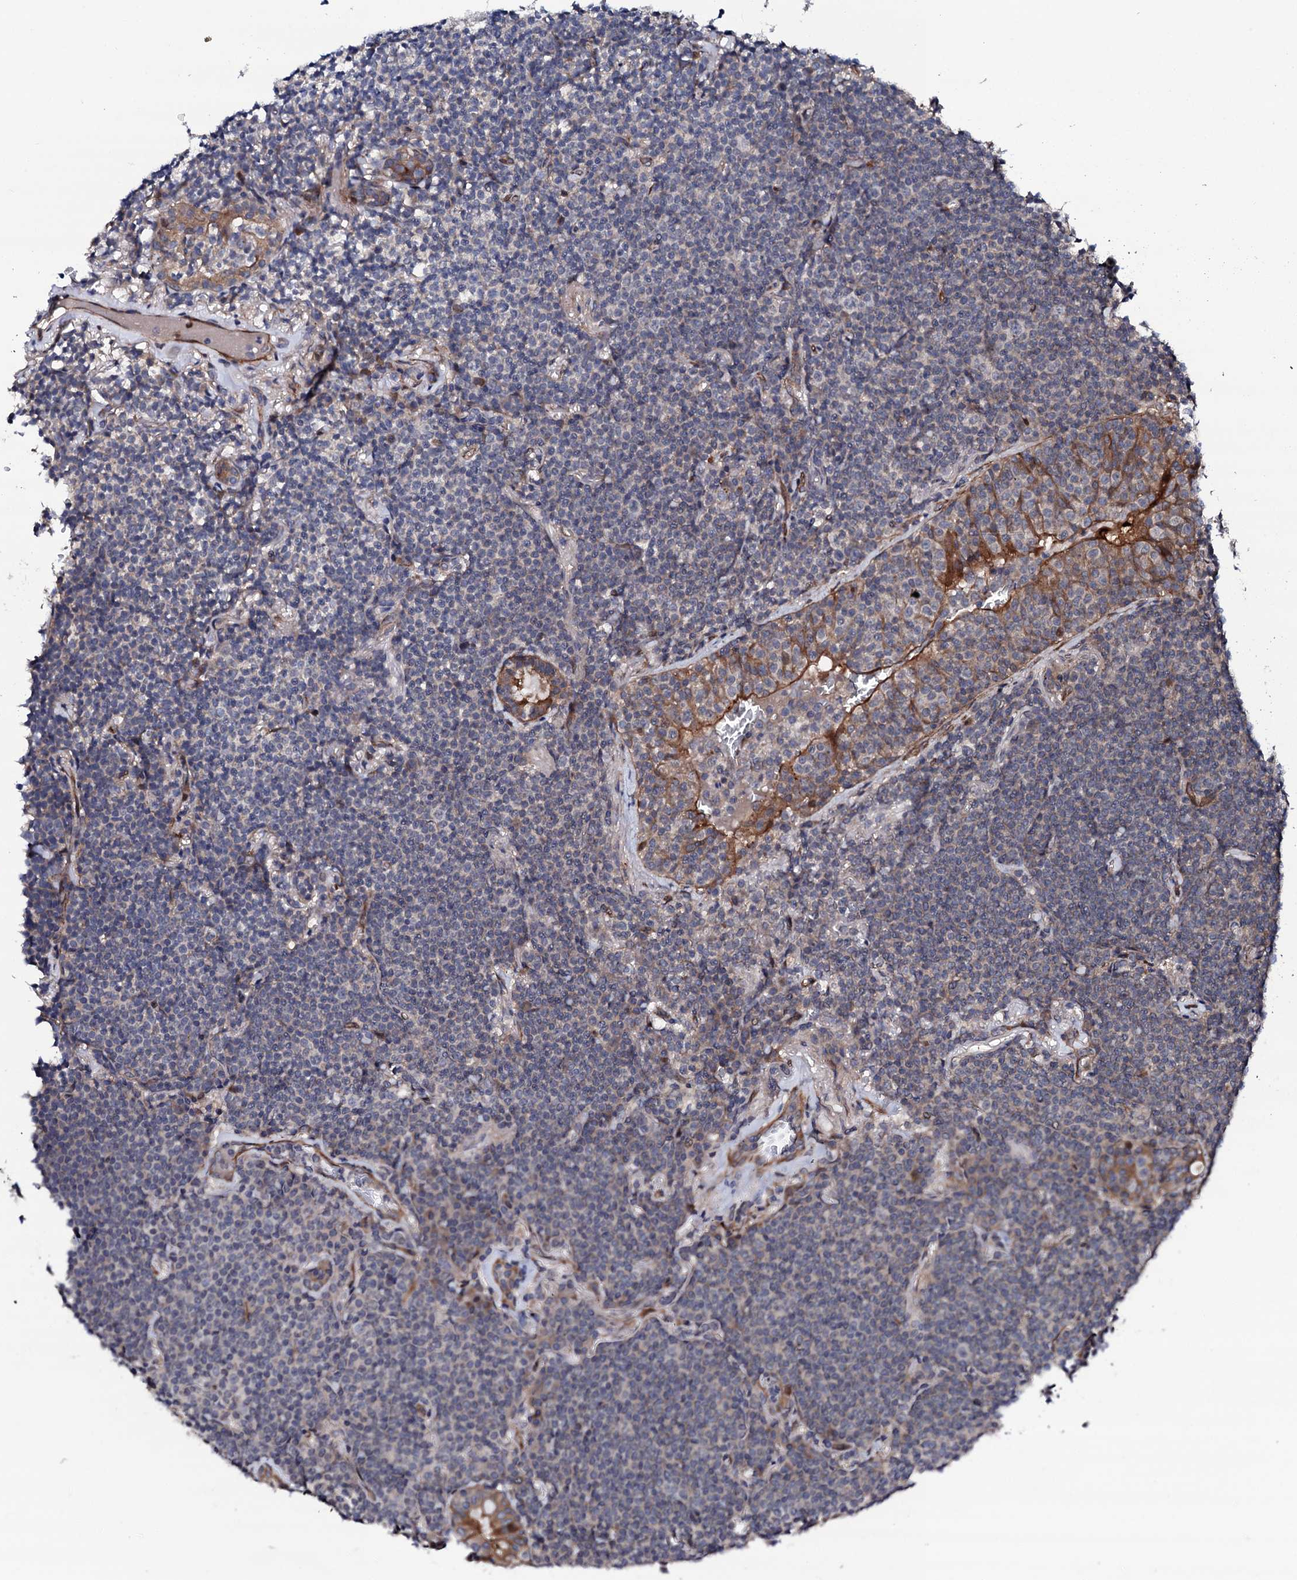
{"staining": {"intensity": "negative", "quantity": "none", "location": "none"}, "tissue": "lymphoma", "cell_type": "Tumor cells", "image_type": "cancer", "snomed": [{"axis": "morphology", "description": "Malignant lymphoma, non-Hodgkin's type, Low grade"}, {"axis": "topography", "description": "Lung"}], "caption": "Tumor cells show no significant protein staining in lymphoma.", "gene": "CIAO2A", "patient": {"sex": "female", "age": 71}}